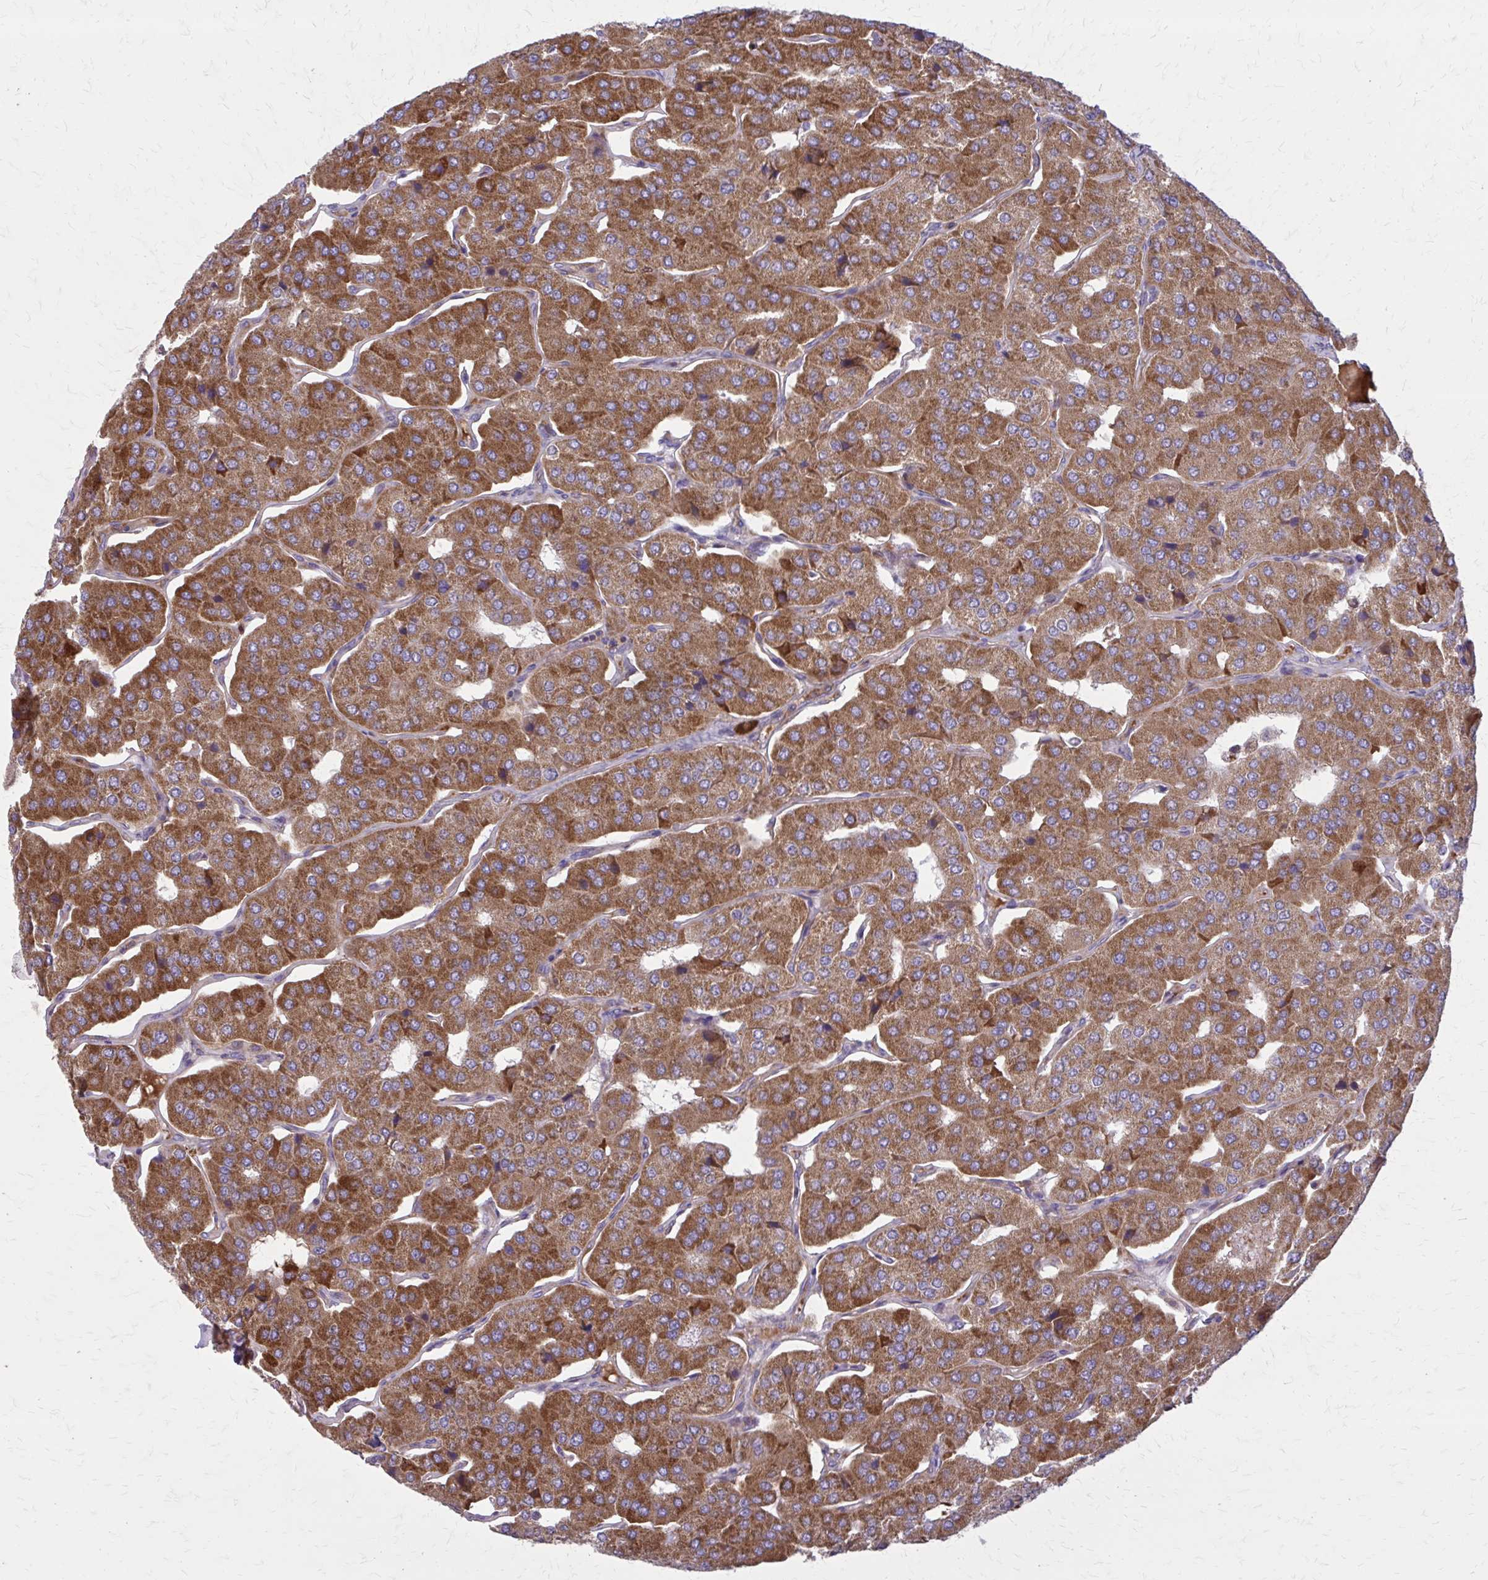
{"staining": {"intensity": "strong", "quantity": ">75%", "location": "cytoplasmic/membranous"}, "tissue": "parathyroid gland", "cell_type": "Glandular cells", "image_type": "normal", "snomed": [{"axis": "morphology", "description": "Normal tissue, NOS"}, {"axis": "morphology", "description": "Adenoma, NOS"}, {"axis": "topography", "description": "Parathyroid gland"}], "caption": "Normal parathyroid gland displays strong cytoplasmic/membranous staining in about >75% of glandular cells.", "gene": "NRBF2", "patient": {"sex": "female", "age": 86}}